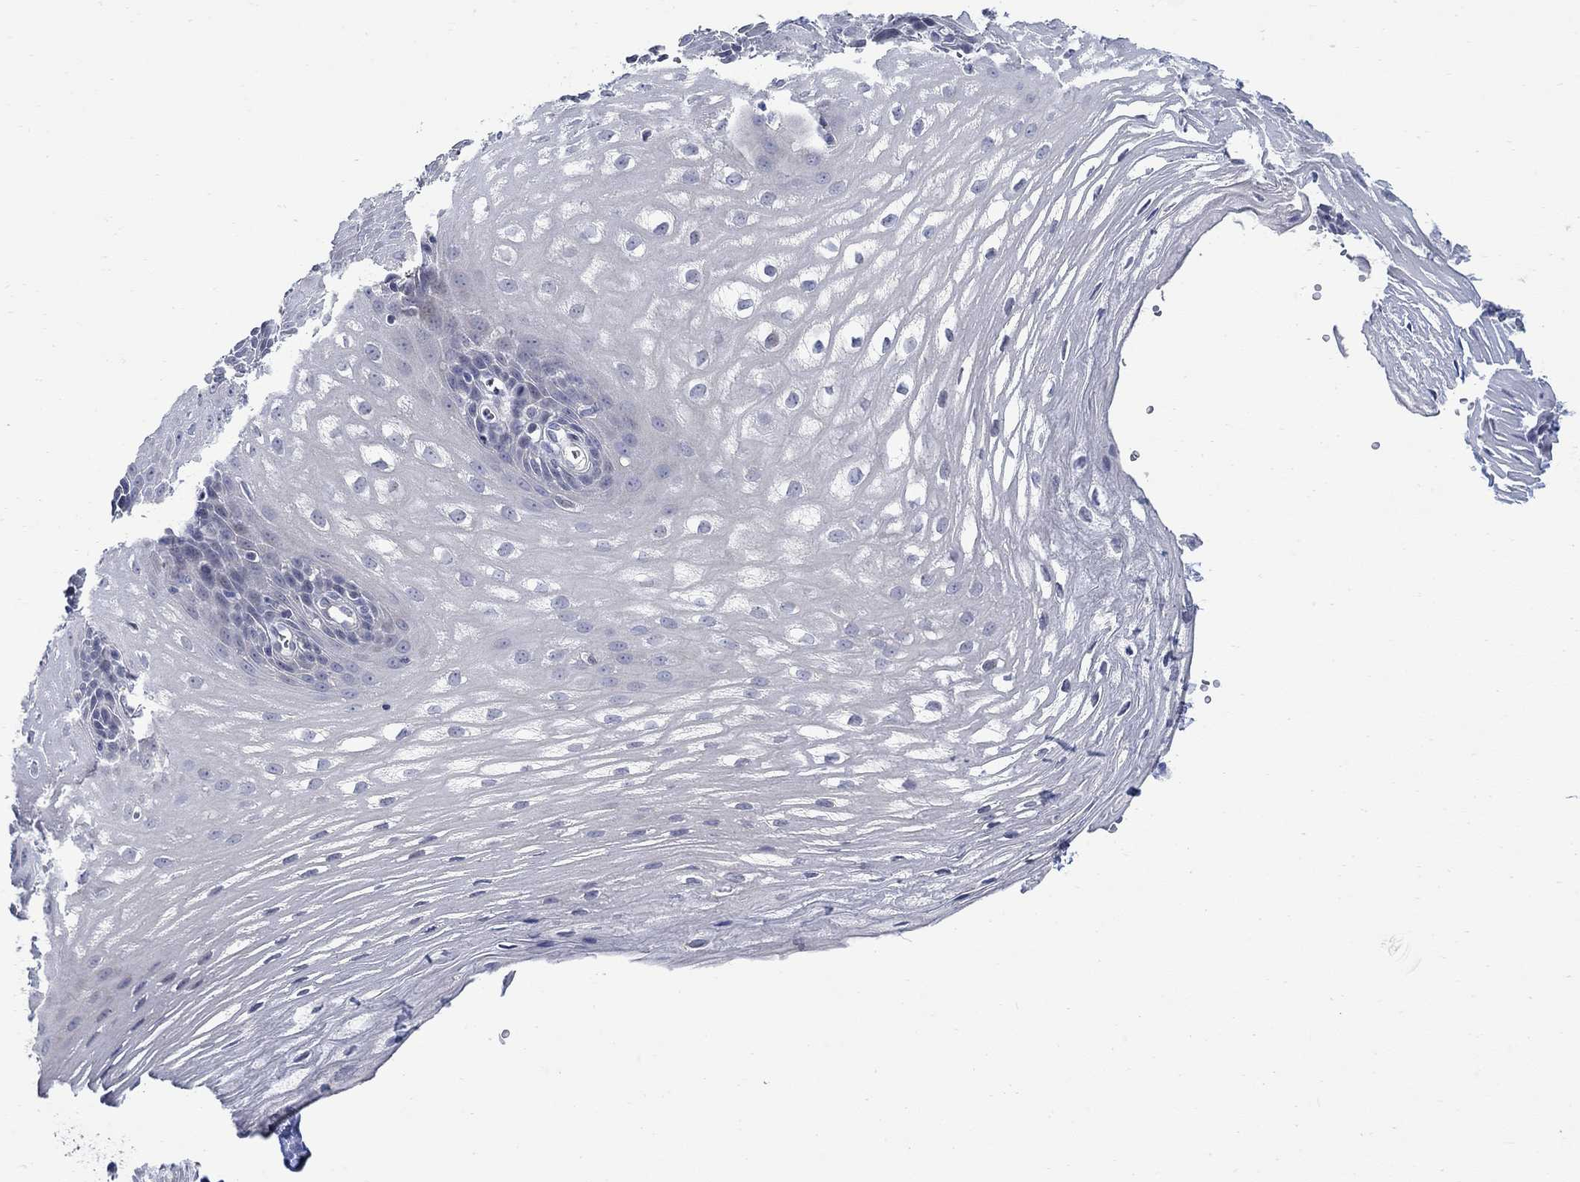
{"staining": {"intensity": "negative", "quantity": "none", "location": "none"}, "tissue": "esophagus", "cell_type": "Squamous epithelial cells", "image_type": "normal", "snomed": [{"axis": "morphology", "description": "Normal tissue, NOS"}, {"axis": "topography", "description": "Esophagus"}], "caption": "Immunohistochemical staining of normal human esophagus demonstrates no significant expression in squamous epithelial cells. The staining is performed using DAB (3,3'-diaminobenzidine) brown chromogen with nuclei counter-stained in using hematoxylin.", "gene": "DLK1", "patient": {"sex": "male", "age": 72}}